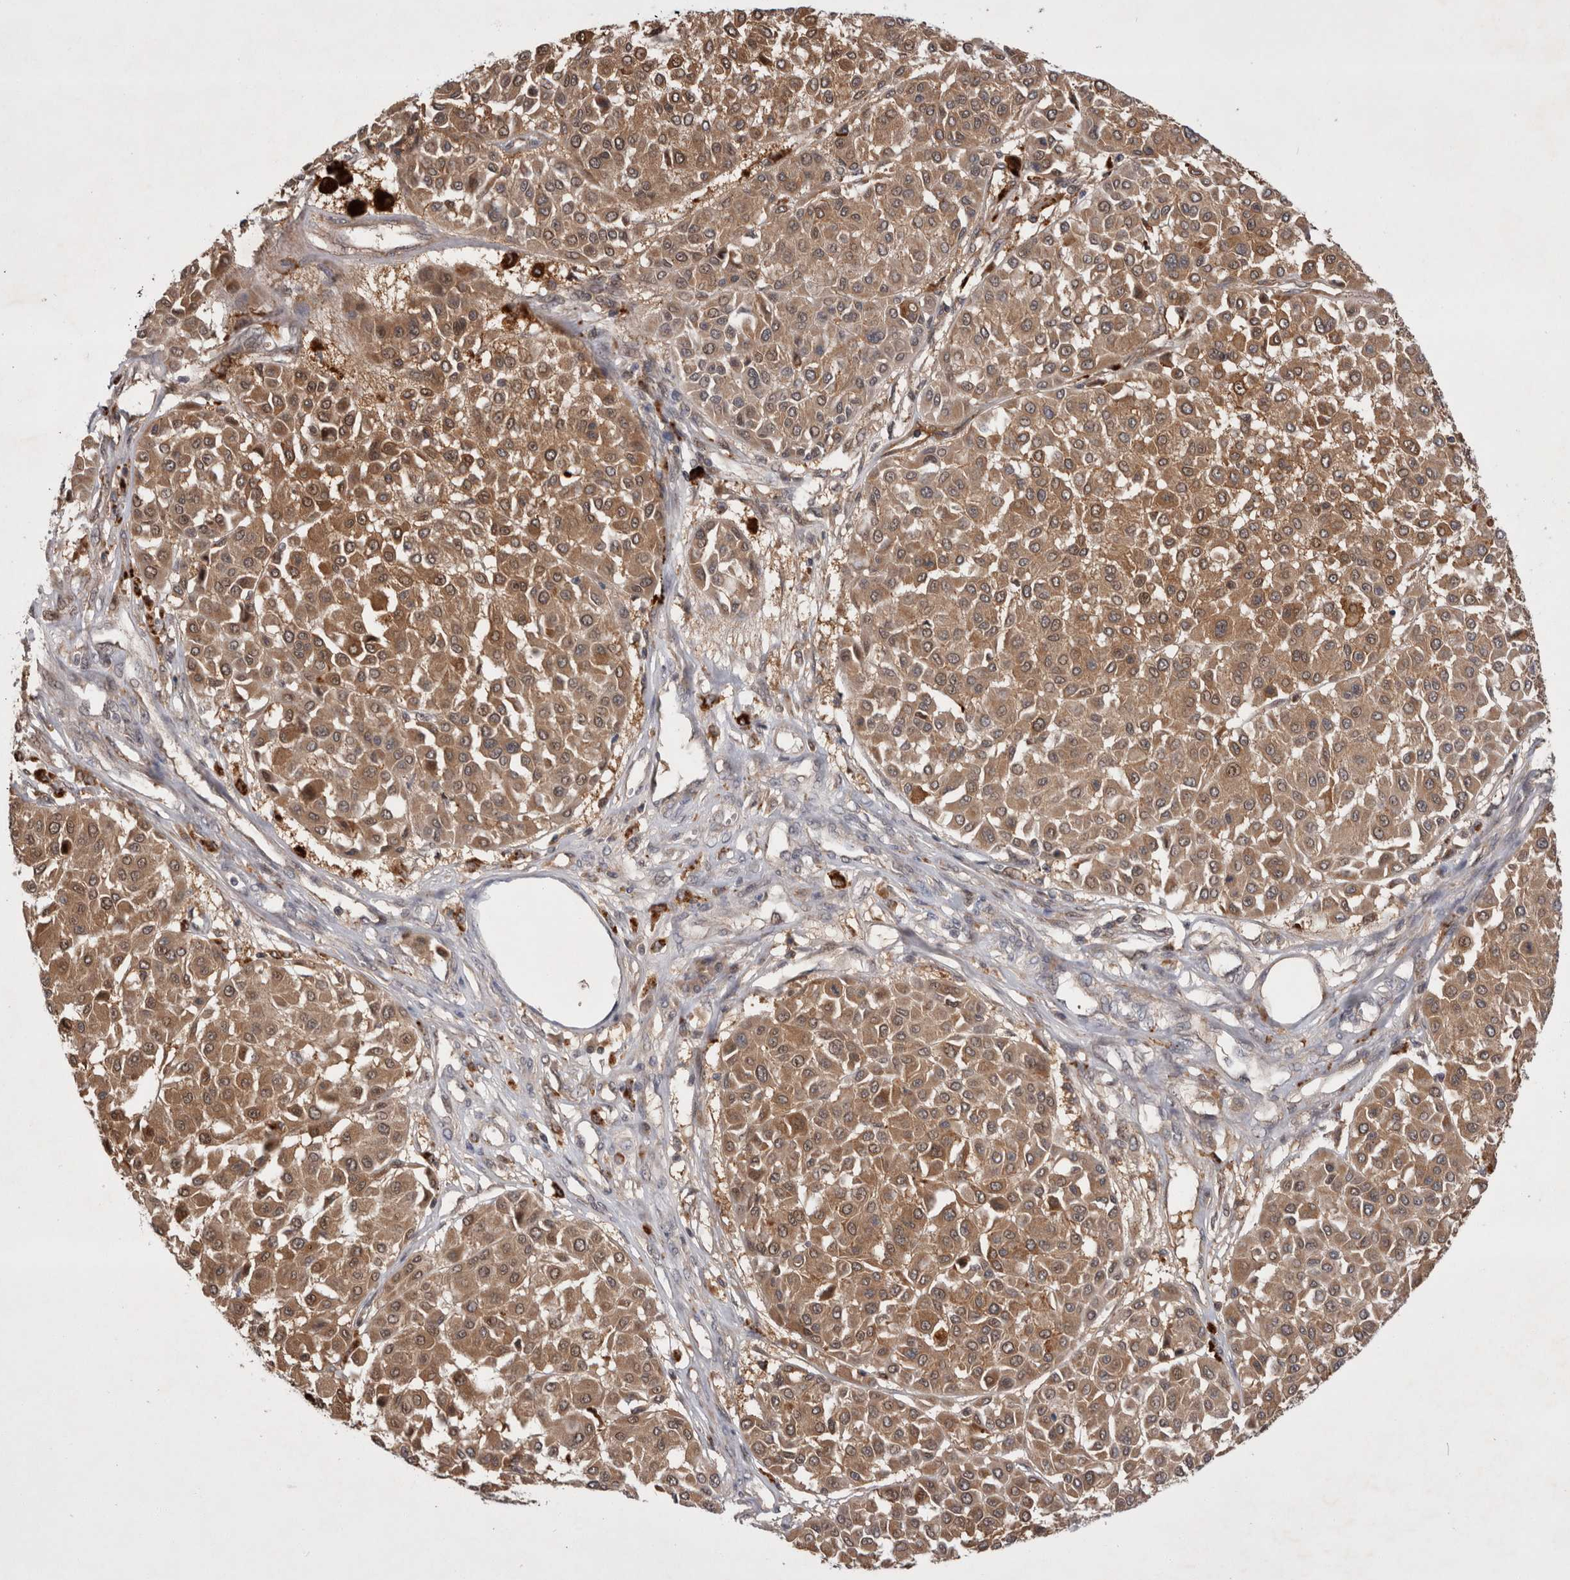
{"staining": {"intensity": "moderate", "quantity": ">75%", "location": "cytoplasmic/membranous"}, "tissue": "melanoma", "cell_type": "Tumor cells", "image_type": "cancer", "snomed": [{"axis": "morphology", "description": "Malignant melanoma, Metastatic site"}, {"axis": "topography", "description": "Soft tissue"}], "caption": "Immunohistochemistry (IHC) histopathology image of malignant melanoma (metastatic site) stained for a protein (brown), which reveals medium levels of moderate cytoplasmic/membranous positivity in approximately >75% of tumor cells.", "gene": "MRPL37", "patient": {"sex": "male", "age": 41}}